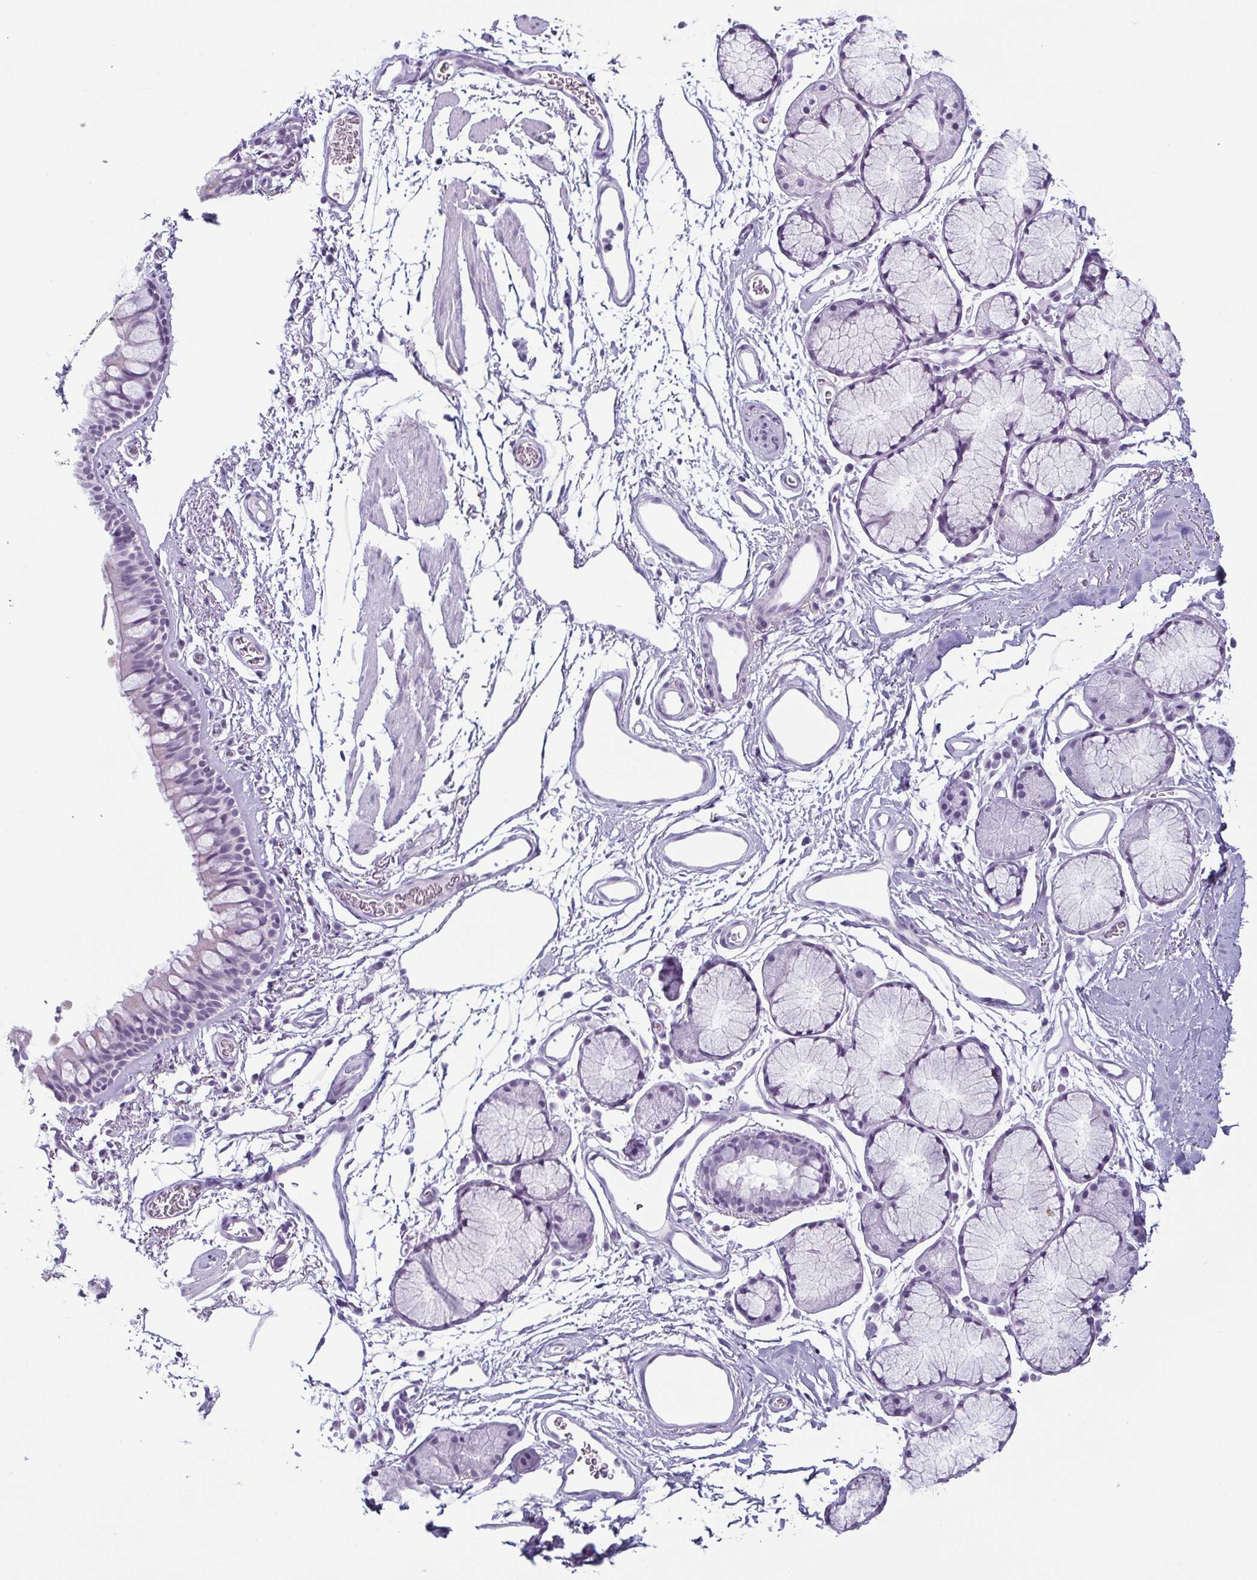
{"staining": {"intensity": "negative", "quantity": "none", "location": "none"}, "tissue": "bronchus", "cell_type": "Respiratory epithelial cells", "image_type": "normal", "snomed": [{"axis": "morphology", "description": "Normal tissue, NOS"}, {"axis": "topography", "description": "Cartilage tissue"}, {"axis": "topography", "description": "Bronchus"}], "caption": "High power microscopy histopathology image of an IHC image of normal bronchus, revealing no significant staining in respiratory epithelial cells.", "gene": "KRT78", "patient": {"sex": "female", "age": 79}}